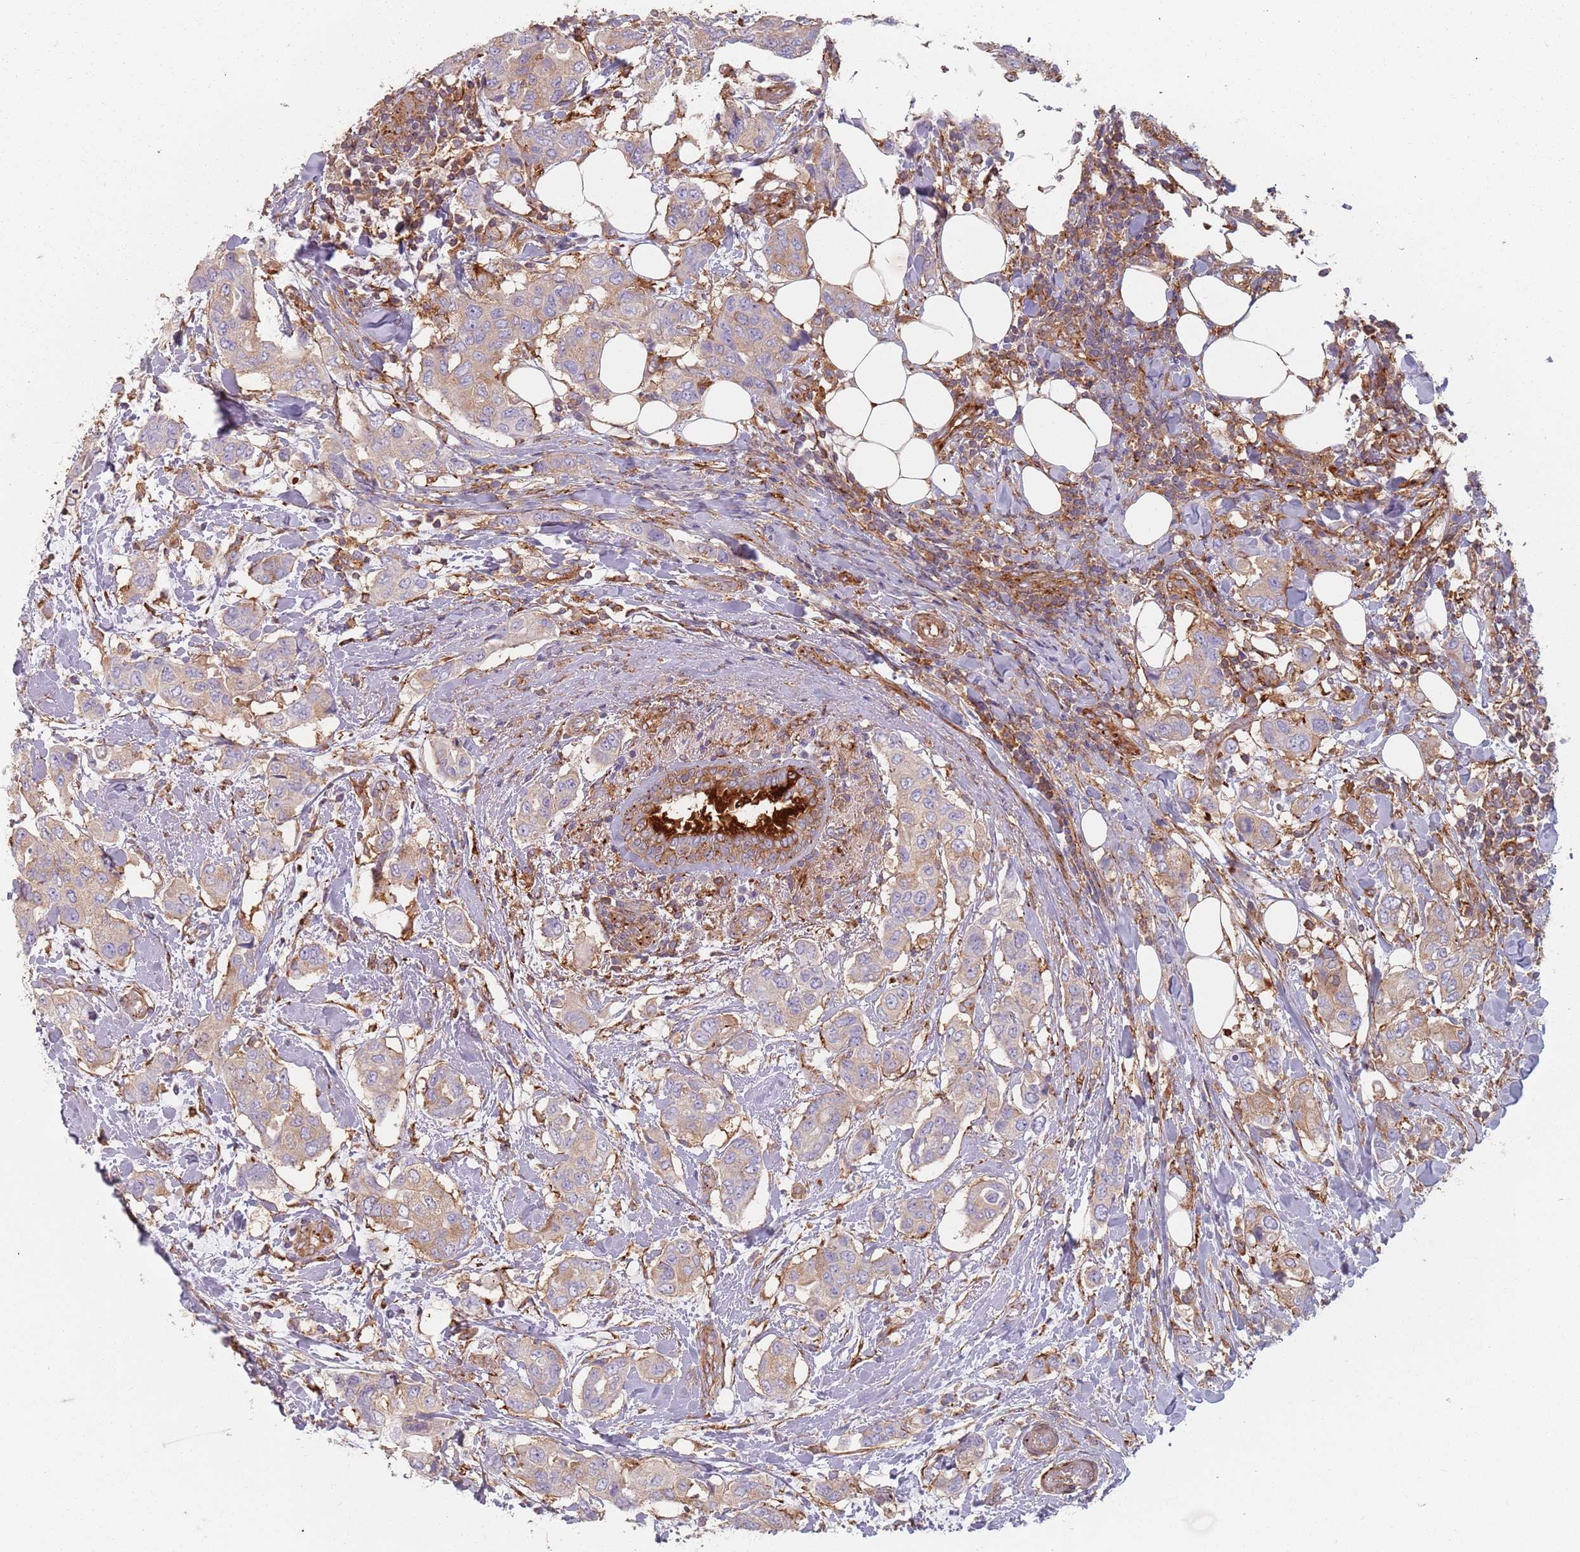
{"staining": {"intensity": "weak", "quantity": ">75%", "location": "cytoplasmic/membranous"}, "tissue": "breast cancer", "cell_type": "Tumor cells", "image_type": "cancer", "snomed": [{"axis": "morphology", "description": "Lobular carcinoma"}, {"axis": "topography", "description": "Breast"}], "caption": "IHC micrograph of neoplastic tissue: human breast cancer stained using immunohistochemistry (IHC) displays low levels of weak protein expression localized specifically in the cytoplasmic/membranous of tumor cells, appearing as a cytoplasmic/membranous brown color.", "gene": "TPD52L2", "patient": {"sex": "female", "age": 51}}